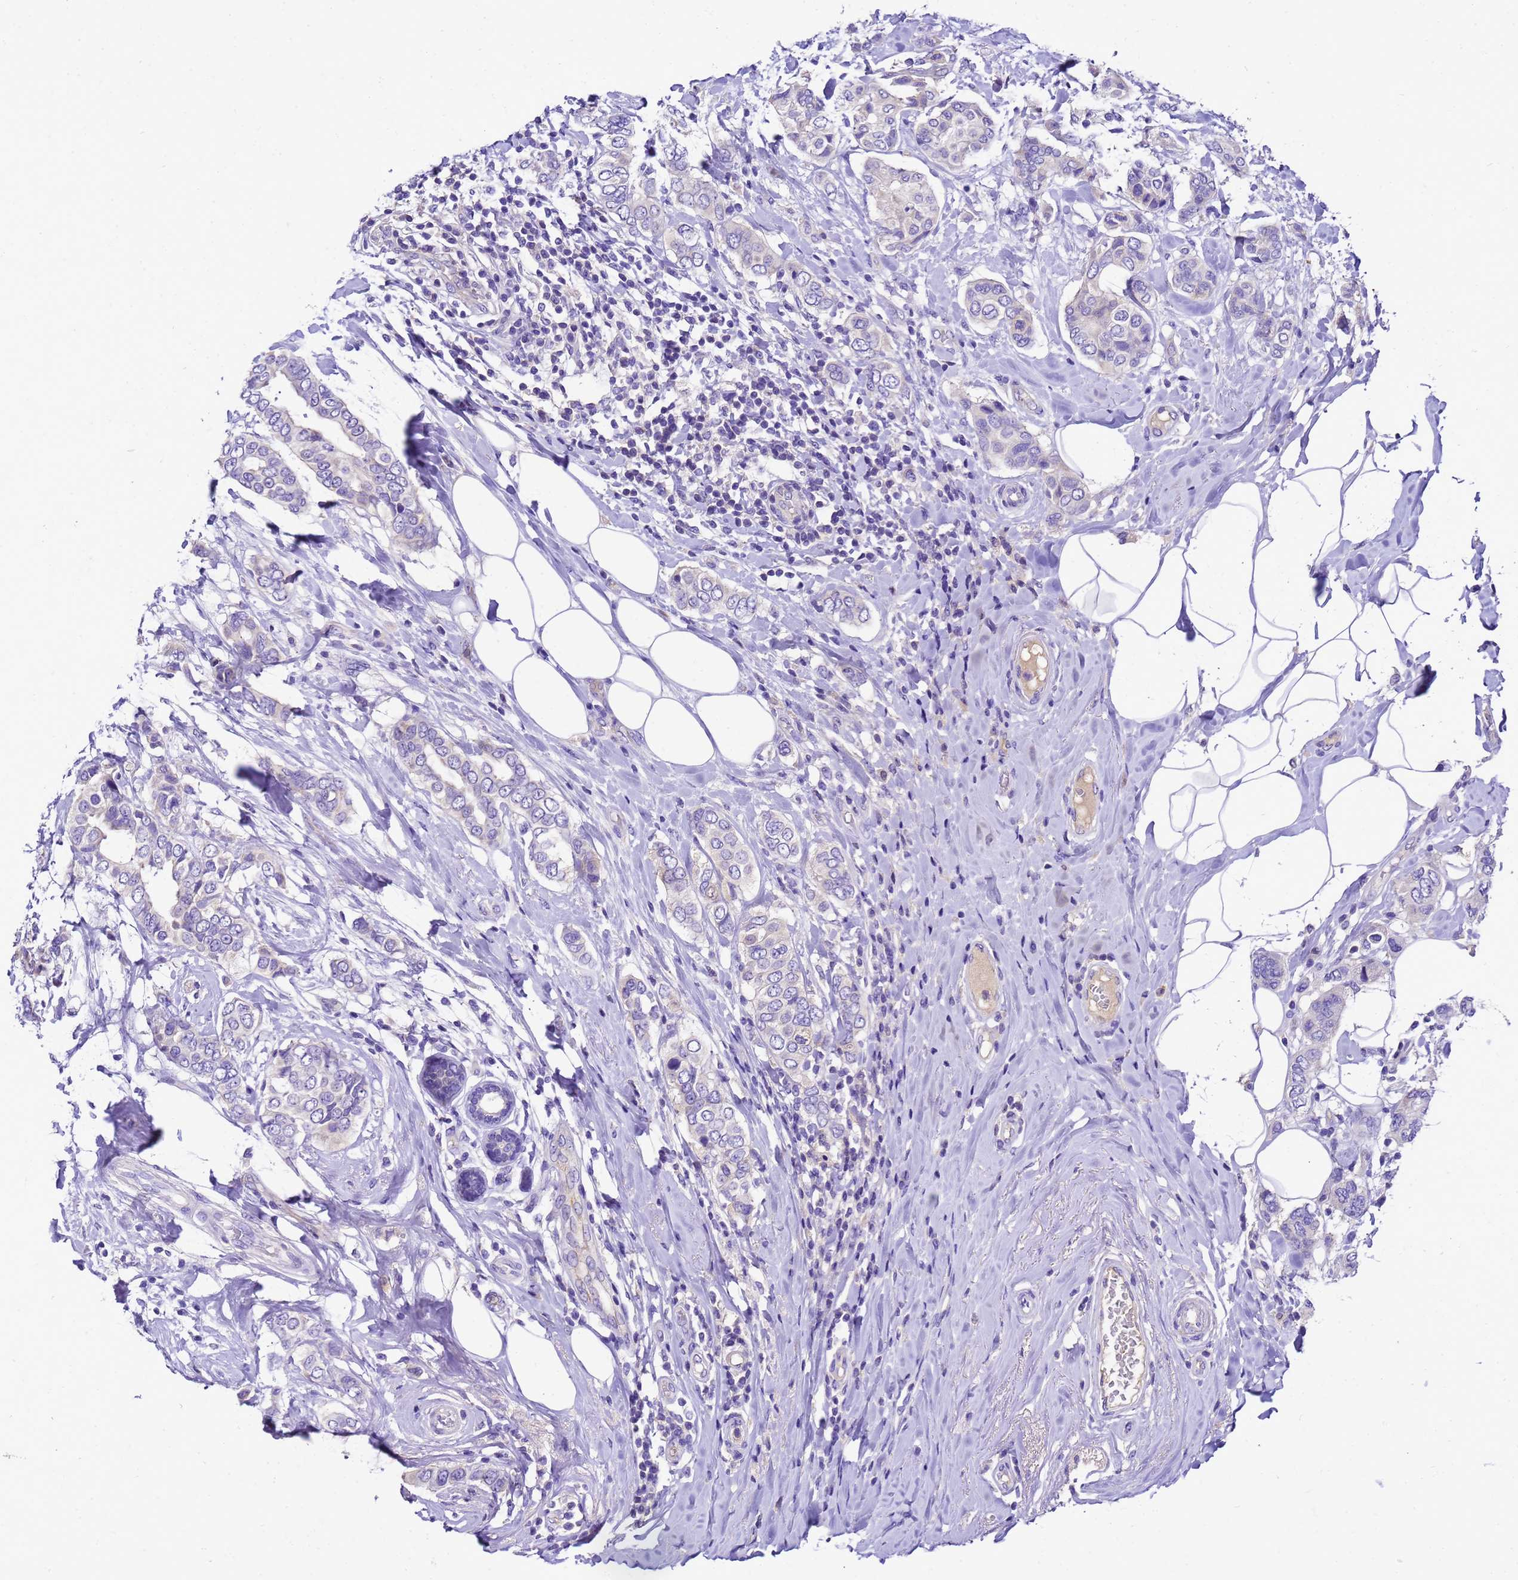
{"staining": {"intensity": "negative", "quantity": "none", "location": "none"}, "tissue": "breast cancer", "cell_type": "Tumor cells", "image_type": "cancer", "snomed": [{"axis": "morphology", "description": "Lobular carcinoma"}, {"axis": "topography", "description": "Breast"}], "caption": "Human breast cancer (lobular carcinoma) stained for a protein using immunohistochemistry exhibits no expression in tumor cells.", "gene": "UGT2A1", "patient": {"sex": "female", "age": 51}}